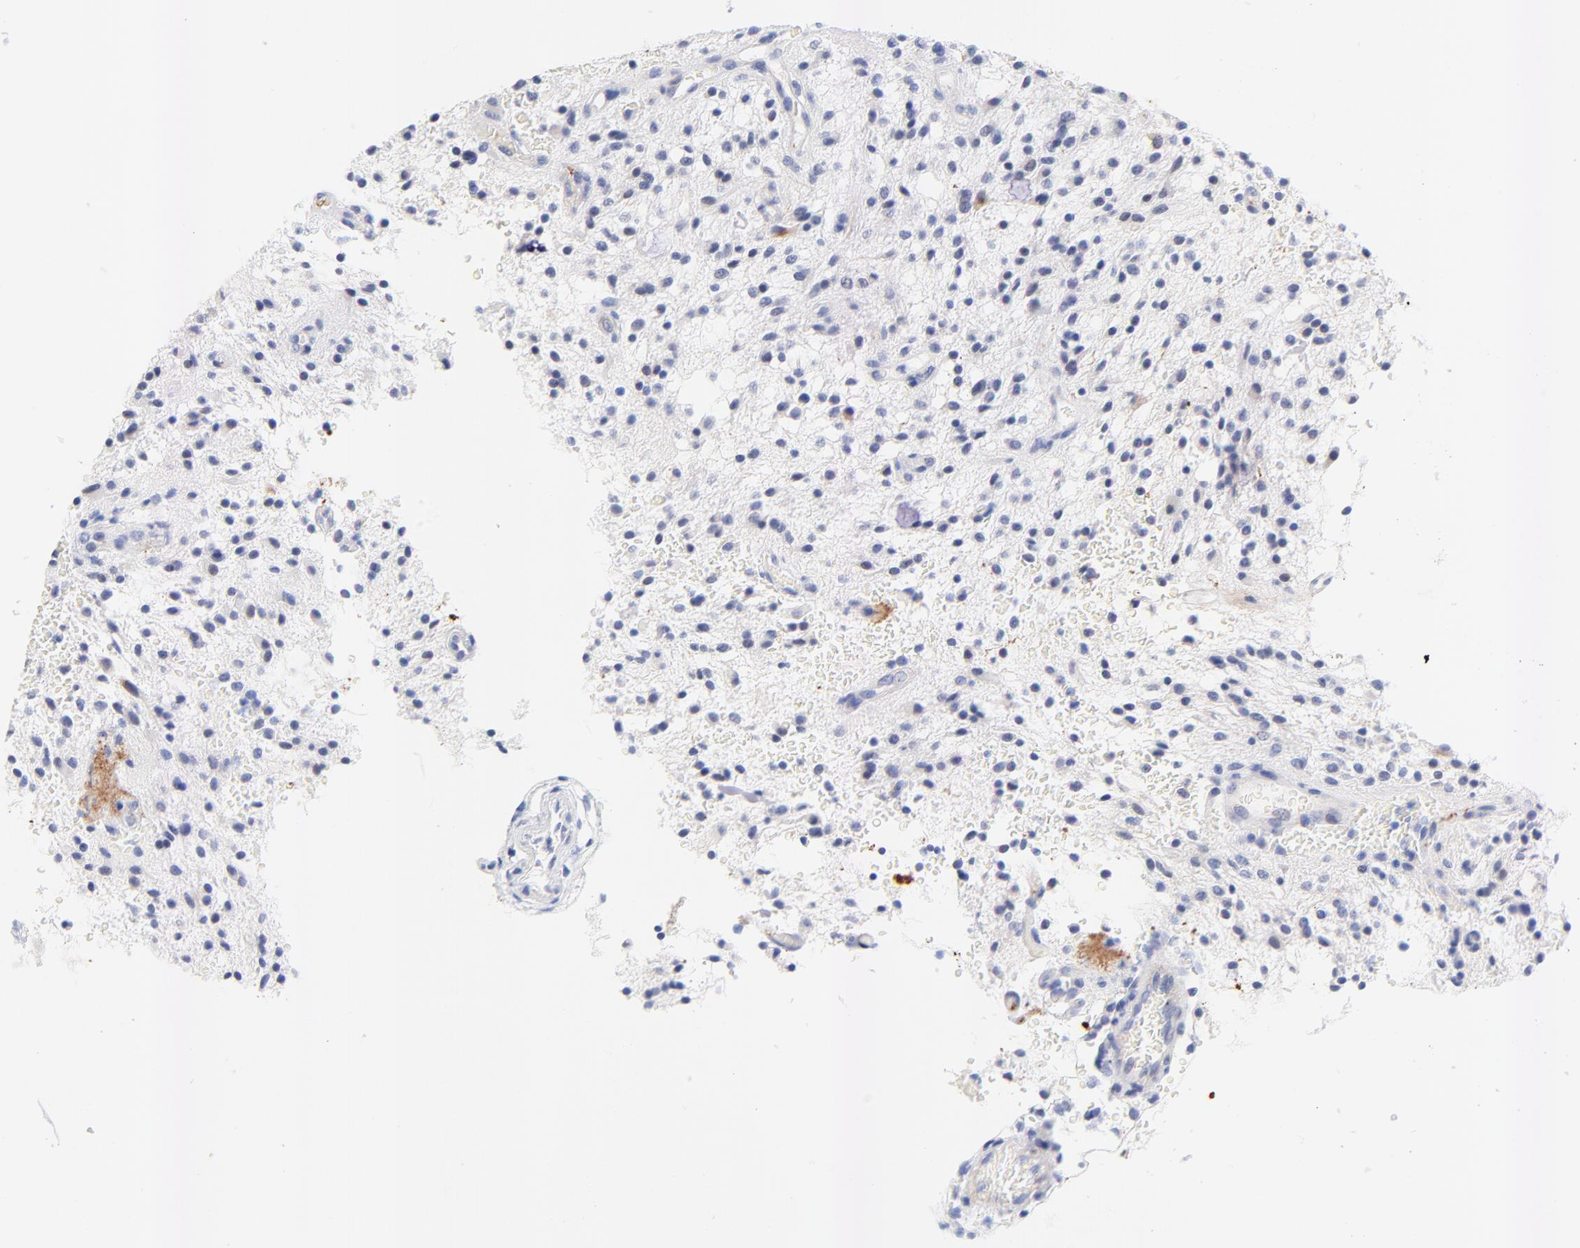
{"staining": {"intensity": "negative", "quantity": "none", "location": "none"}, "tissue": "glioma", "cell_type": "Tumor cells", "image_type": "cancer", "snomed": [{"axis": "morphology", "description": "Glioma, malignant, NOS"}, {"axis": "topography", "description": "Cerebellum"}], "caption": "DAB (3,3'-diaminobenzidine) immunohistochemical staining of glioma (malignant) exhibits no significant expression in tumor cells.", "gene": "FAM117B", "patient": {"sex": "female", "age": 10}}